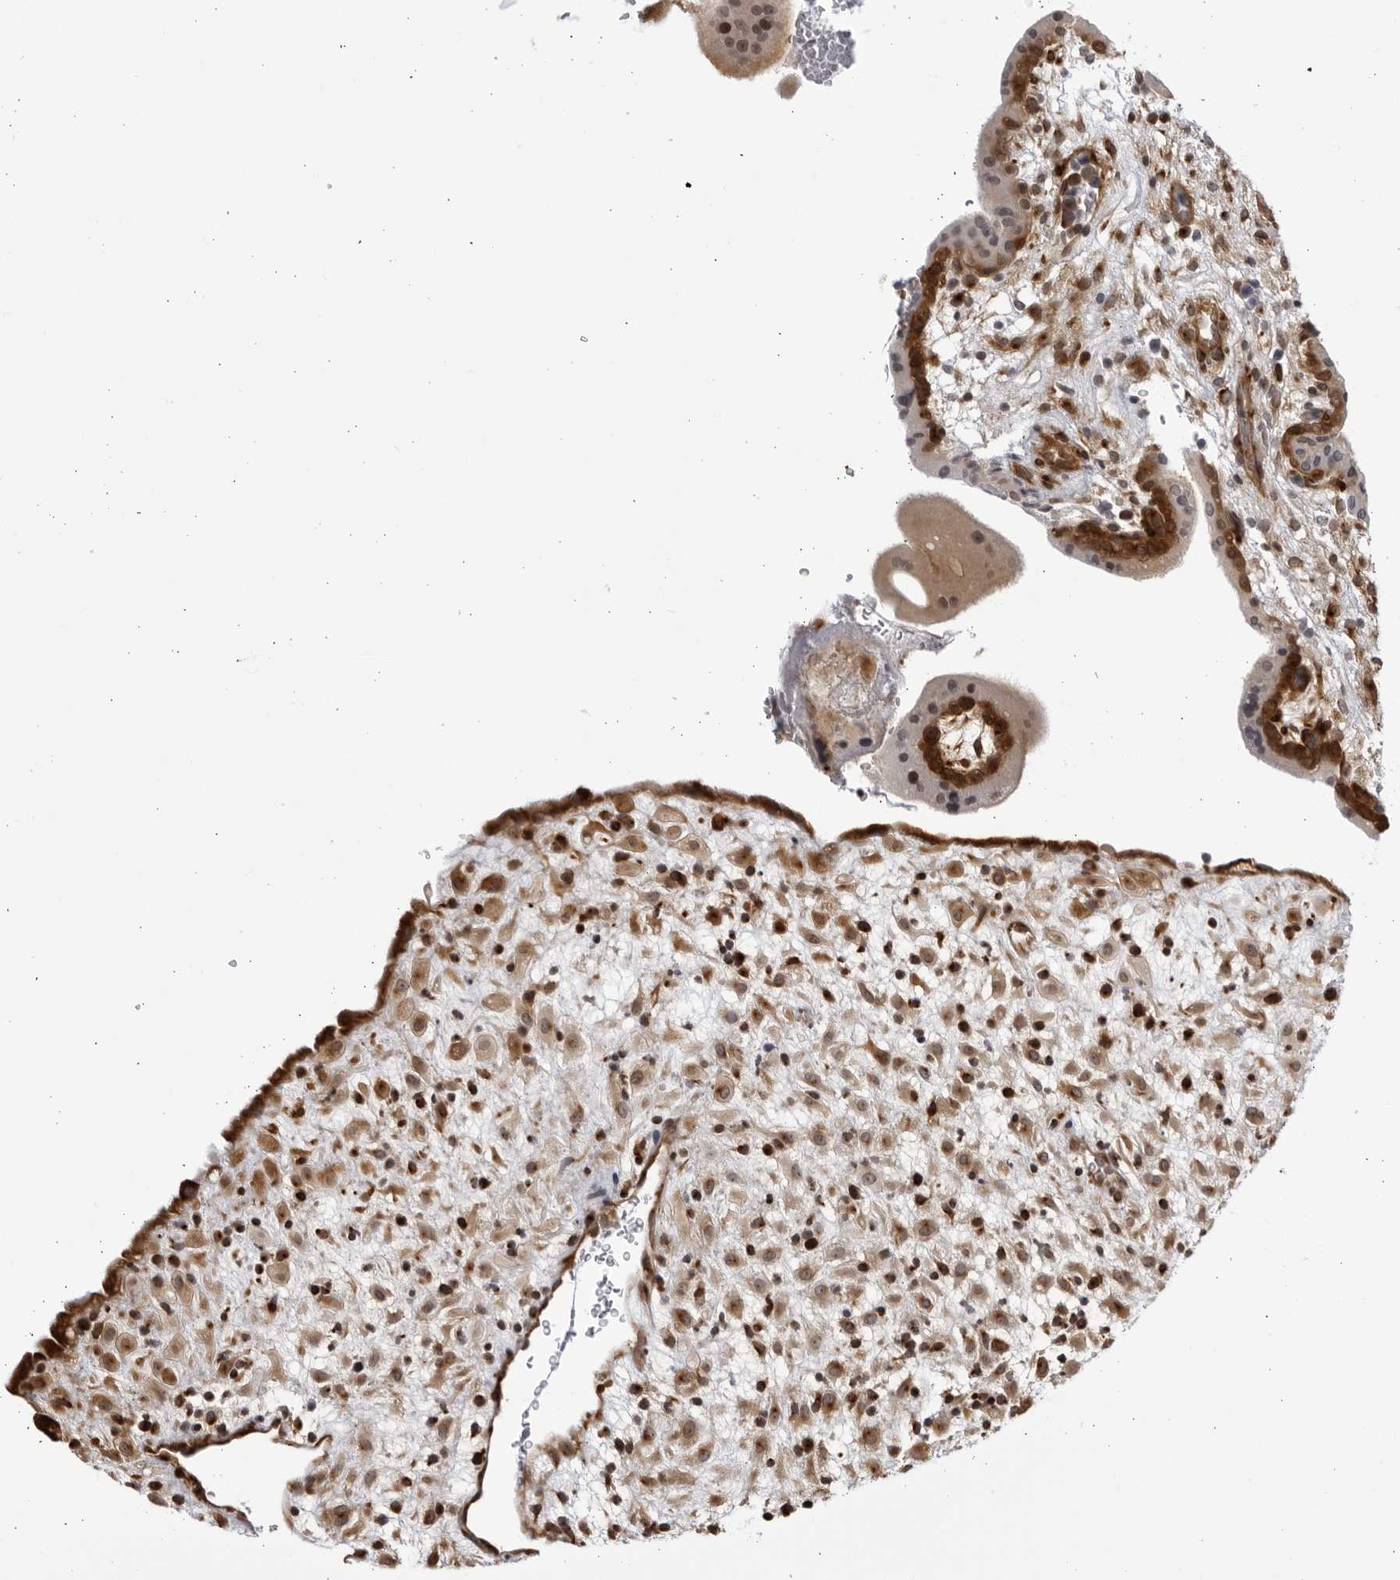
{"staining": {"intensity": "moderate", "quantity": ">75%", "location": "cytoplasmic/membranous,nuclear"}, "tissue": "placenta", "cell_type": "Decidual cells", "image_type": "normal", "snomed": [{"axis": "morphology", "description": "Normal tissue, NOS"}, {"axis": "topography", "description": "Placenta"}], "caption": "Immunohistochemistry micrograph of normal placenta stained for a protein (brown), which exhibits medium levels of moderate cytoplasmic/membranous,nuclear positivity in about >75% of decidual cells.", "gene": "CNBD1", "patient": {"sex": "female", "age": 35}}